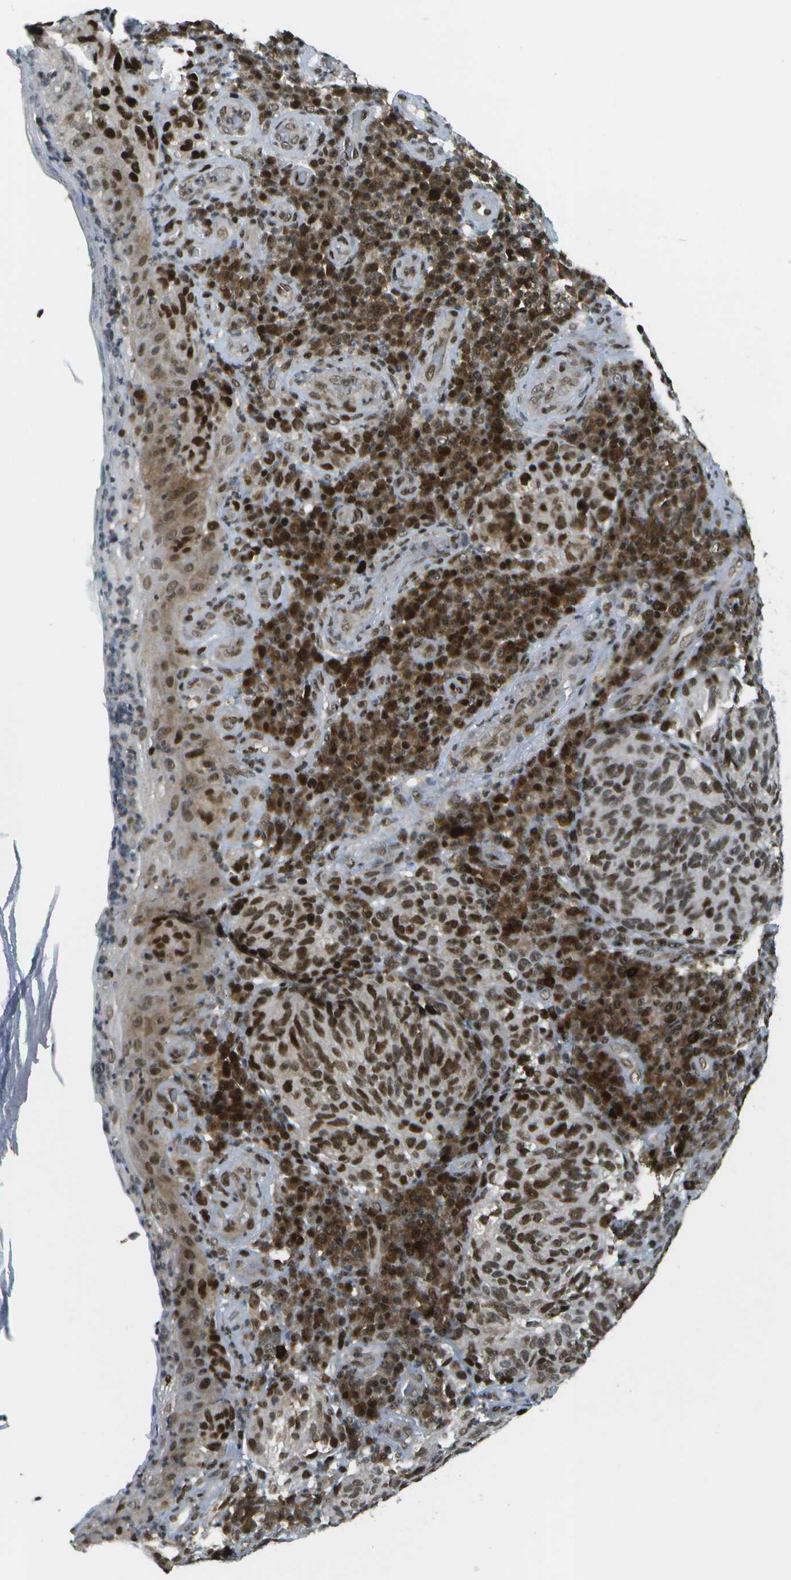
{"staining": {"intensity": "strong", "quantity": ">75%", "location": "nuclear"}, "tissue": "melanoma", "cell_type": "Tumor cells", "image_type": "cancer", "snomed": [{"axis": "morphology", "description": "Malignant melanoma, NOS"}, {"axis": "topography", "description": "Skin"}], "caption": "Protein analysis of malignant melanoma tissue shows strong nuclear positivity in about >75% of tumor cells. The staining was performed using DAB (3,3'-diaminobenzidine) to visualize the protein expression in brown, while the nuclei were stained in blue with hematoxylin (Magnification: 20x).", "gene": "IRF7", "patient": {"sex": "female", "age": 73}}